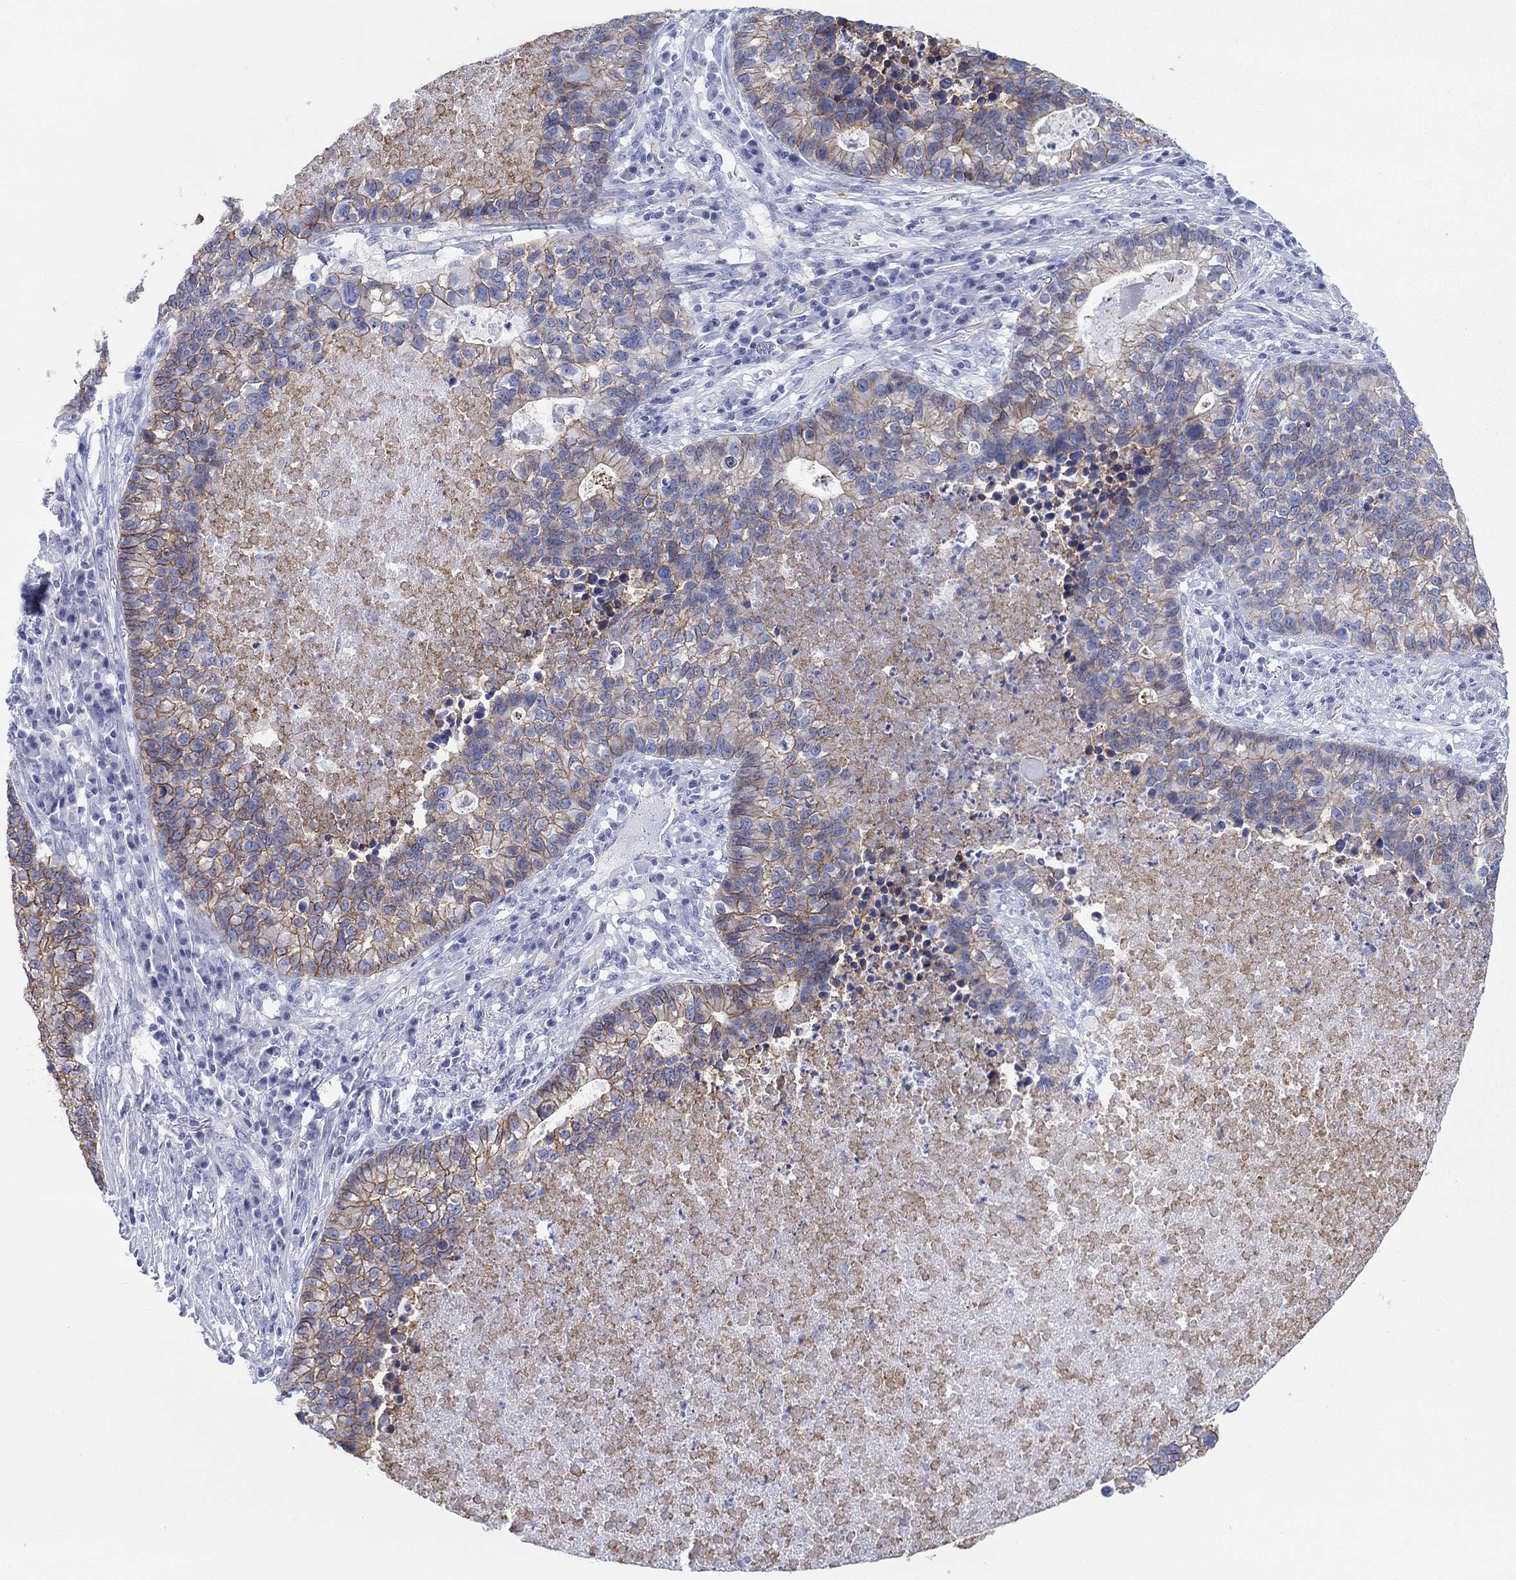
{"staining": {"intensity": "moderate", "quantity": "25%-75%", "location": "cytoplasmic/membranous"}, "tissue": "lung cancer", "cell_type": "Tumor cells", "image_type": "cancer", "snomed": [{"axis": "morphology", "description": "Adenocarcinoma, NOS"}, {"axis": "topography", "description": "Lung"}], "caption": "An immunohistochemistry (IHC) histopathology image of neoplastic tissue is shown. Protein staining in brown highlights moderate cytoplasmic/membranous positivity in lung adenocarcinoma within tumor cells. (brown staining indicates protein expression, while blue staining denotes nuclei).", "gene": "ATP1B1", "patient": {"sex": "male", "age": 57}}